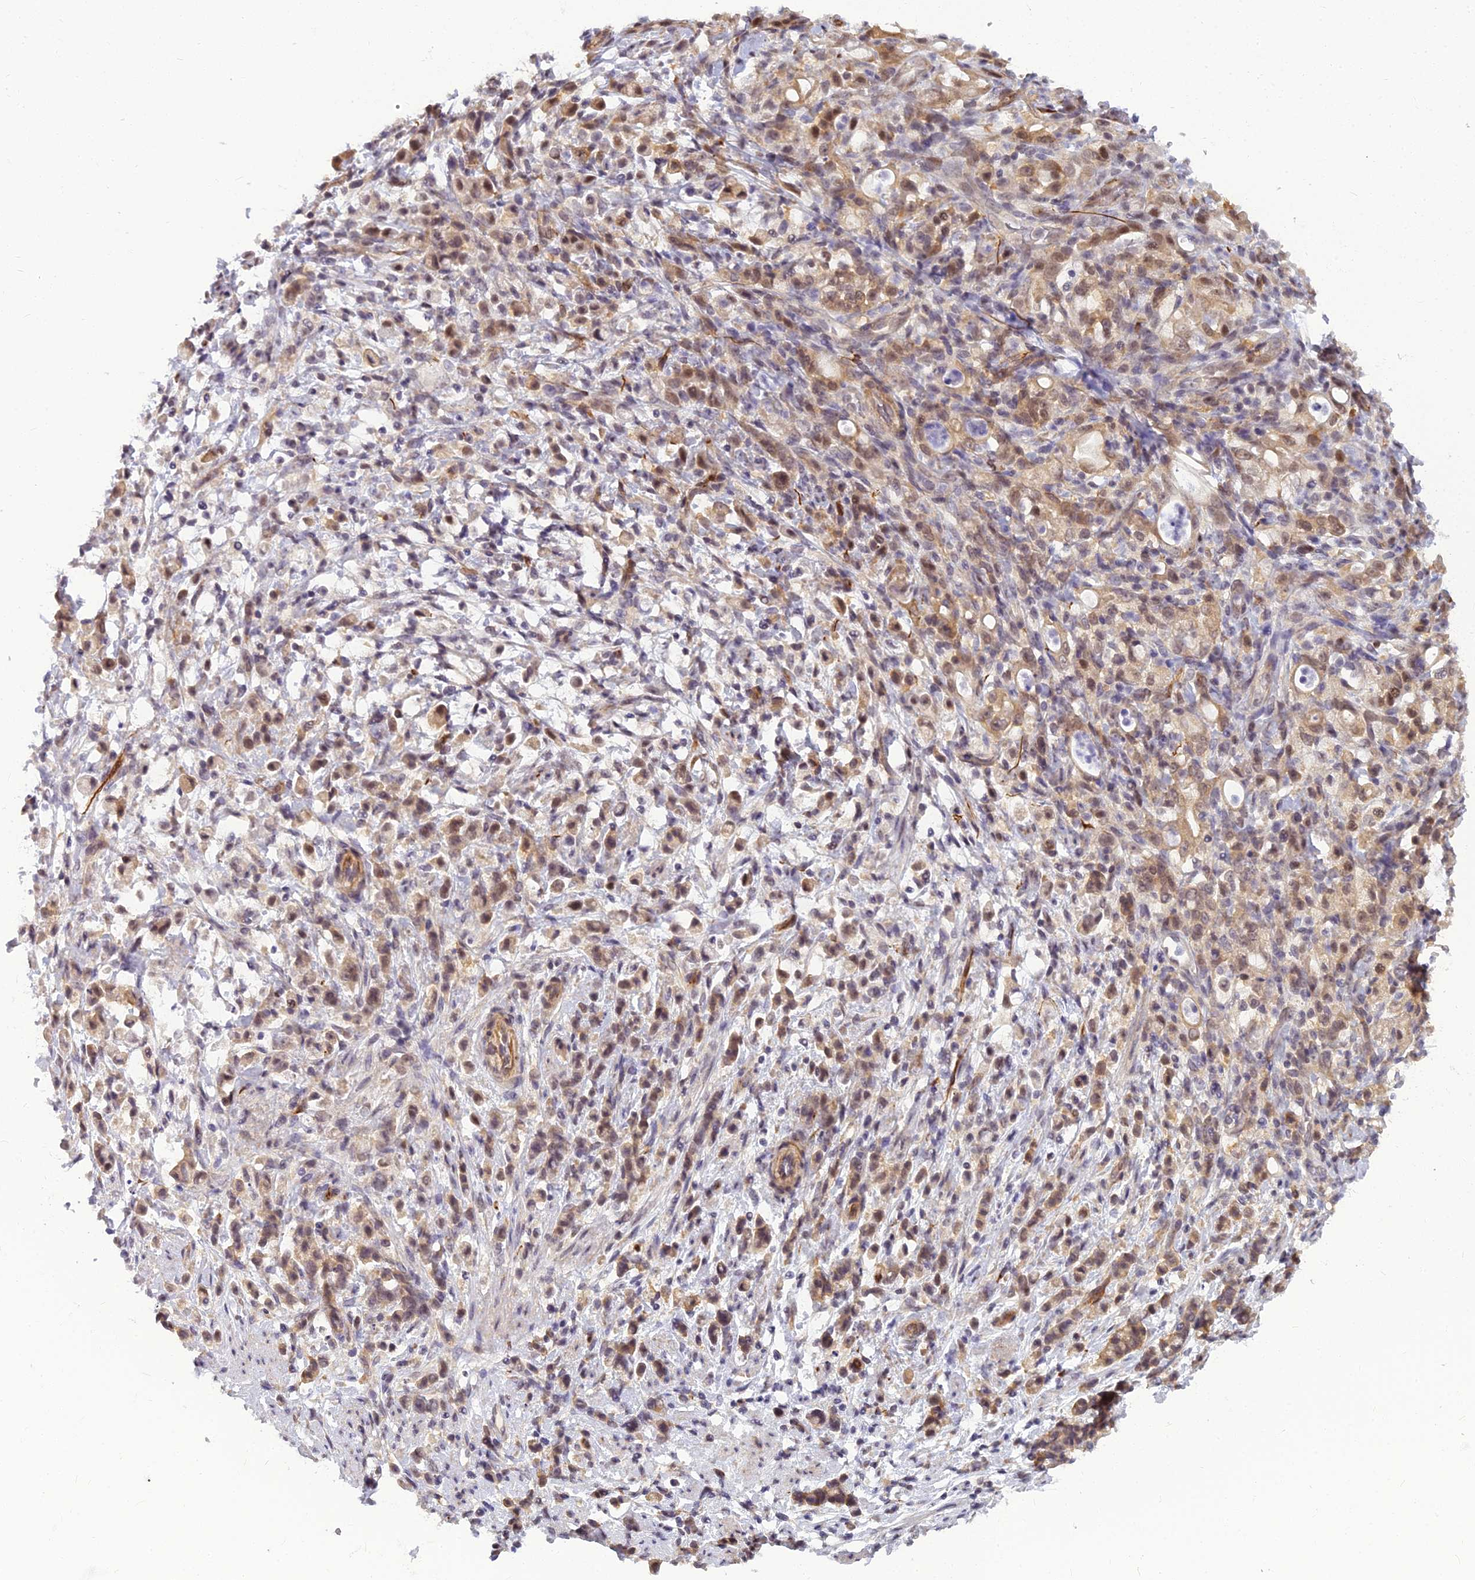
{"staining": {"intensity": "moderate", "quantity": ">75%", "location": "cytoplasmic/membranous,nuclear"}, "tissue": "stomach cancer", "cell_type": "Tumor cells", "image_type": "cancer", "snomed": [{"axis": "morphology", "description": "Adenocarcinoma, NOS"}, {"axis": "topography", "description": "Stomach"}], "caption": "The histopathology image exhibits staining of stomach cancer (adenocarcinoma), revealing moderate cytoplasmic/membranous and nuclear protein staining (brown color) within tumor cells.", "gene": "RGL3", "patient": {"sex": "female", "age": 60}}